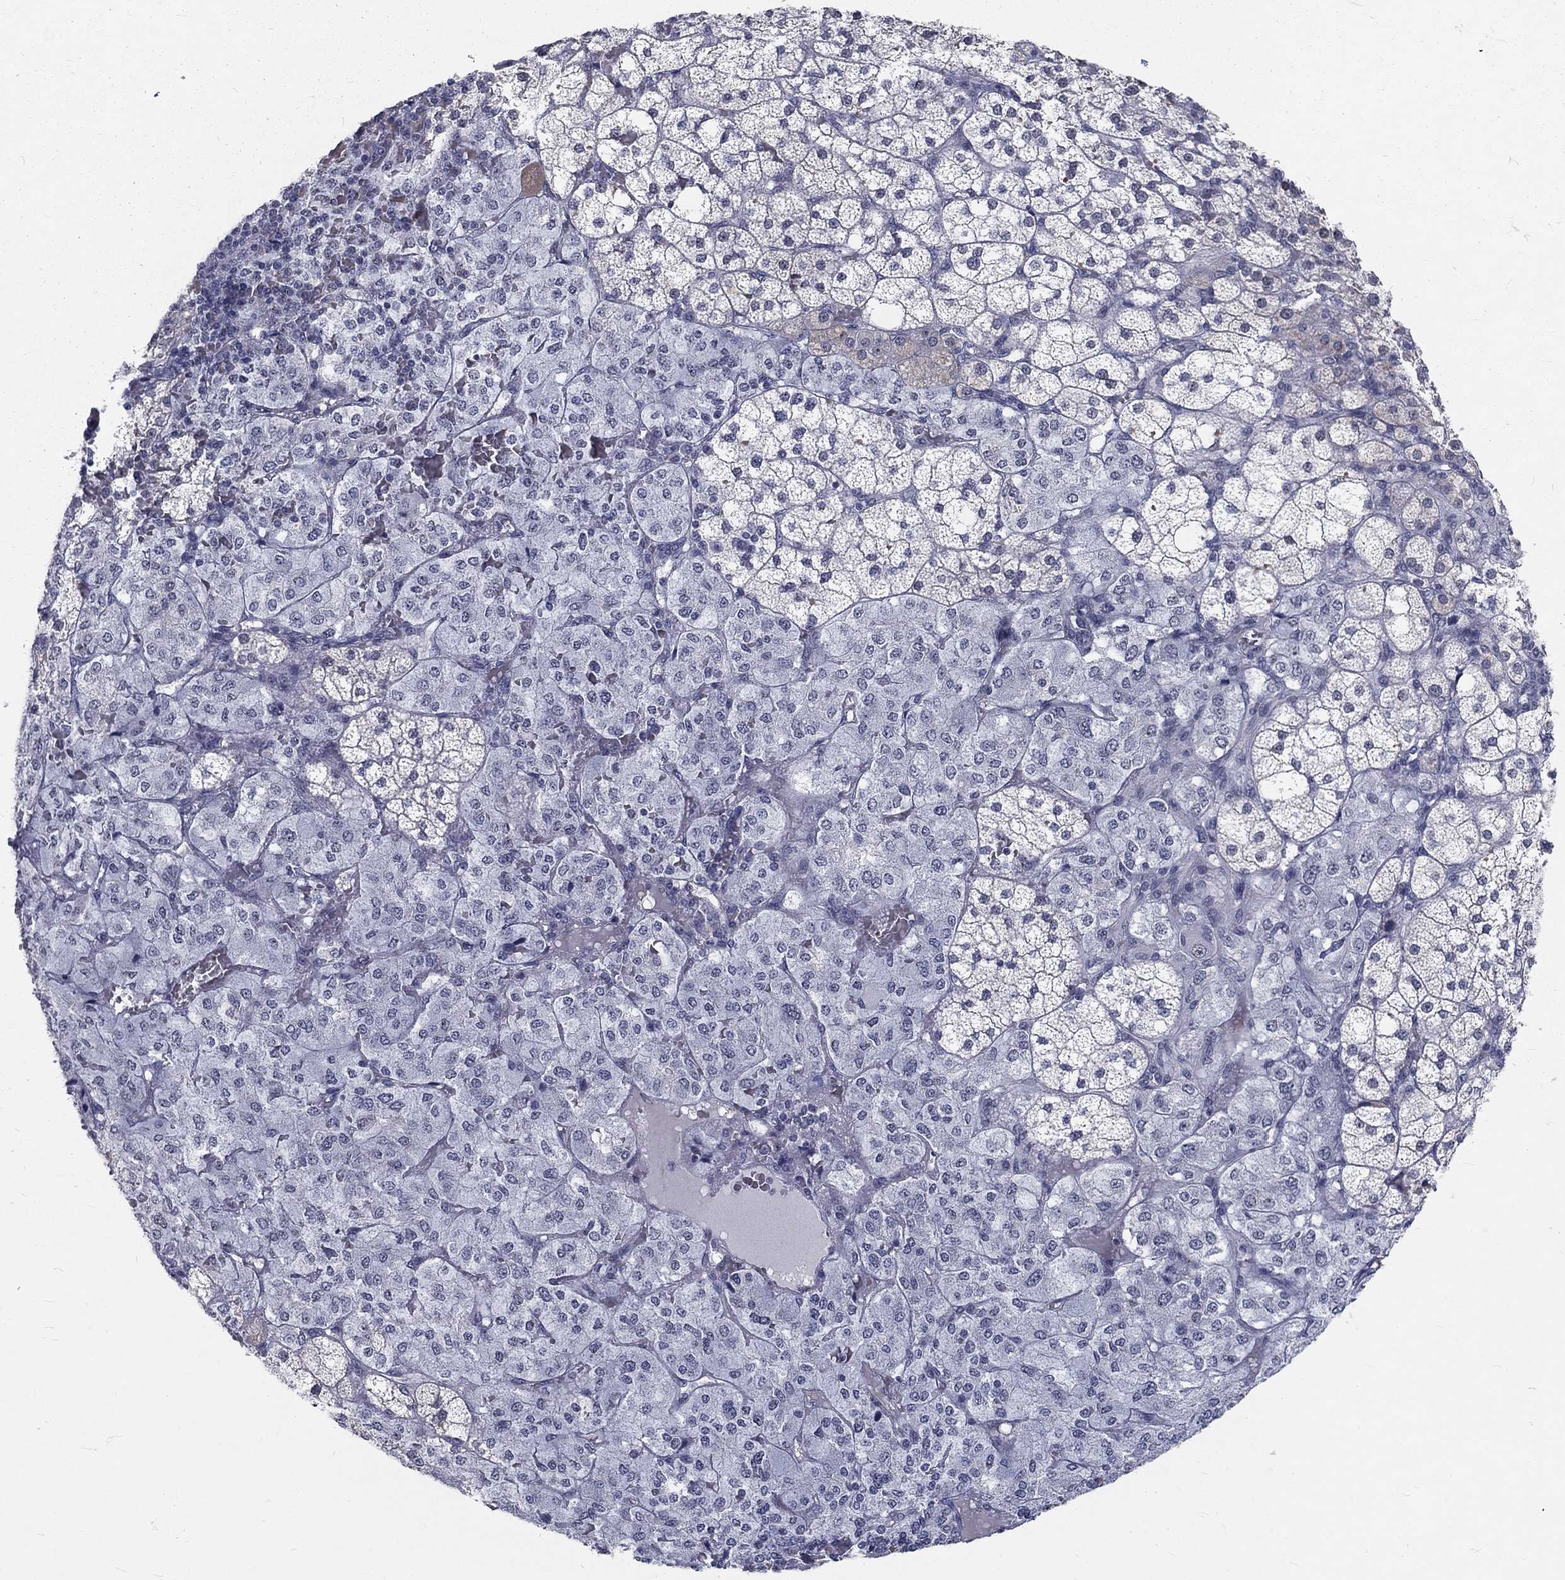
{"staining": {"intensity": "moderate", "quantity": "25%-75%", "location": "nuclear"}, "tissue": "adrenal gland", "cell_type": "Glandular cells", "image_type": "normal", "snomed": [{"axis": "morphology", "description": "Normal tissue, NOS"}, {"axis": "topography", "description": "Adrenal gland"}], "caption": "This histopathology image exhibits IHC staining of normal adrenal gland, with medium moderate nuclear expression in approximately 25%-75% of glandular cells.", "gene": "ZBED1", "patient": {"sex": "male", "age": 53}}